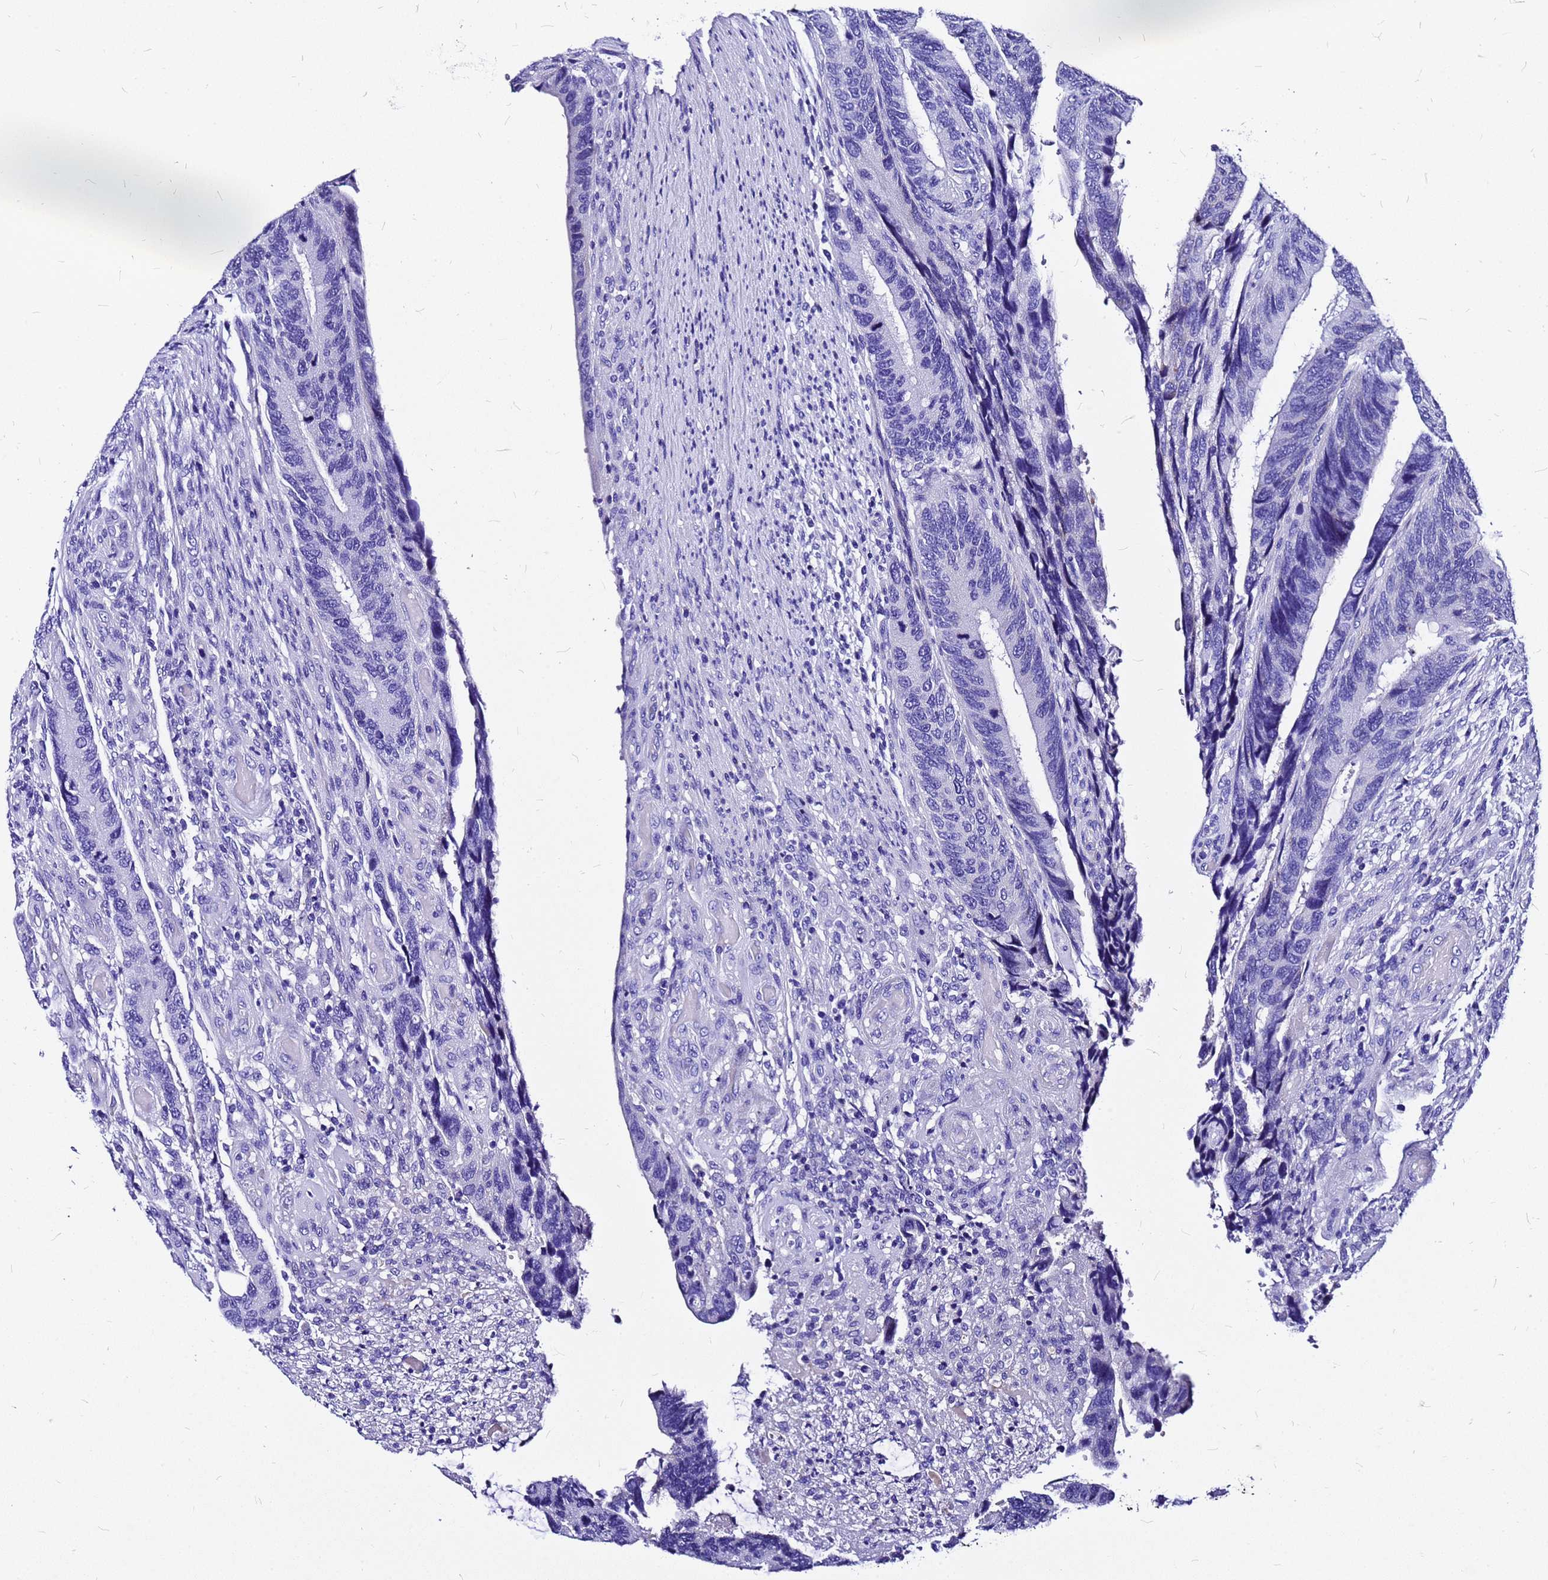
{"staining": {"intensity": "negative", "quantity": "none", "location": "none"}, "tissue": "colorectal cancer", "cell_type": "Tumor cells", "image_type": "cancer", "snomed": [{"axis": "morphology", "description": "Adenocarcinoma, NOS"}, {"axis": "topography", "description": "Colon"}], "caption": "DAB (3,3'-diaminobenzidine) immunohistochemical staining of colorectal adenocarcinoma demonstrates no significant expression in tumor cells.", "gene": "HERC4", "patient": {"sex": "male", "age": 87}}